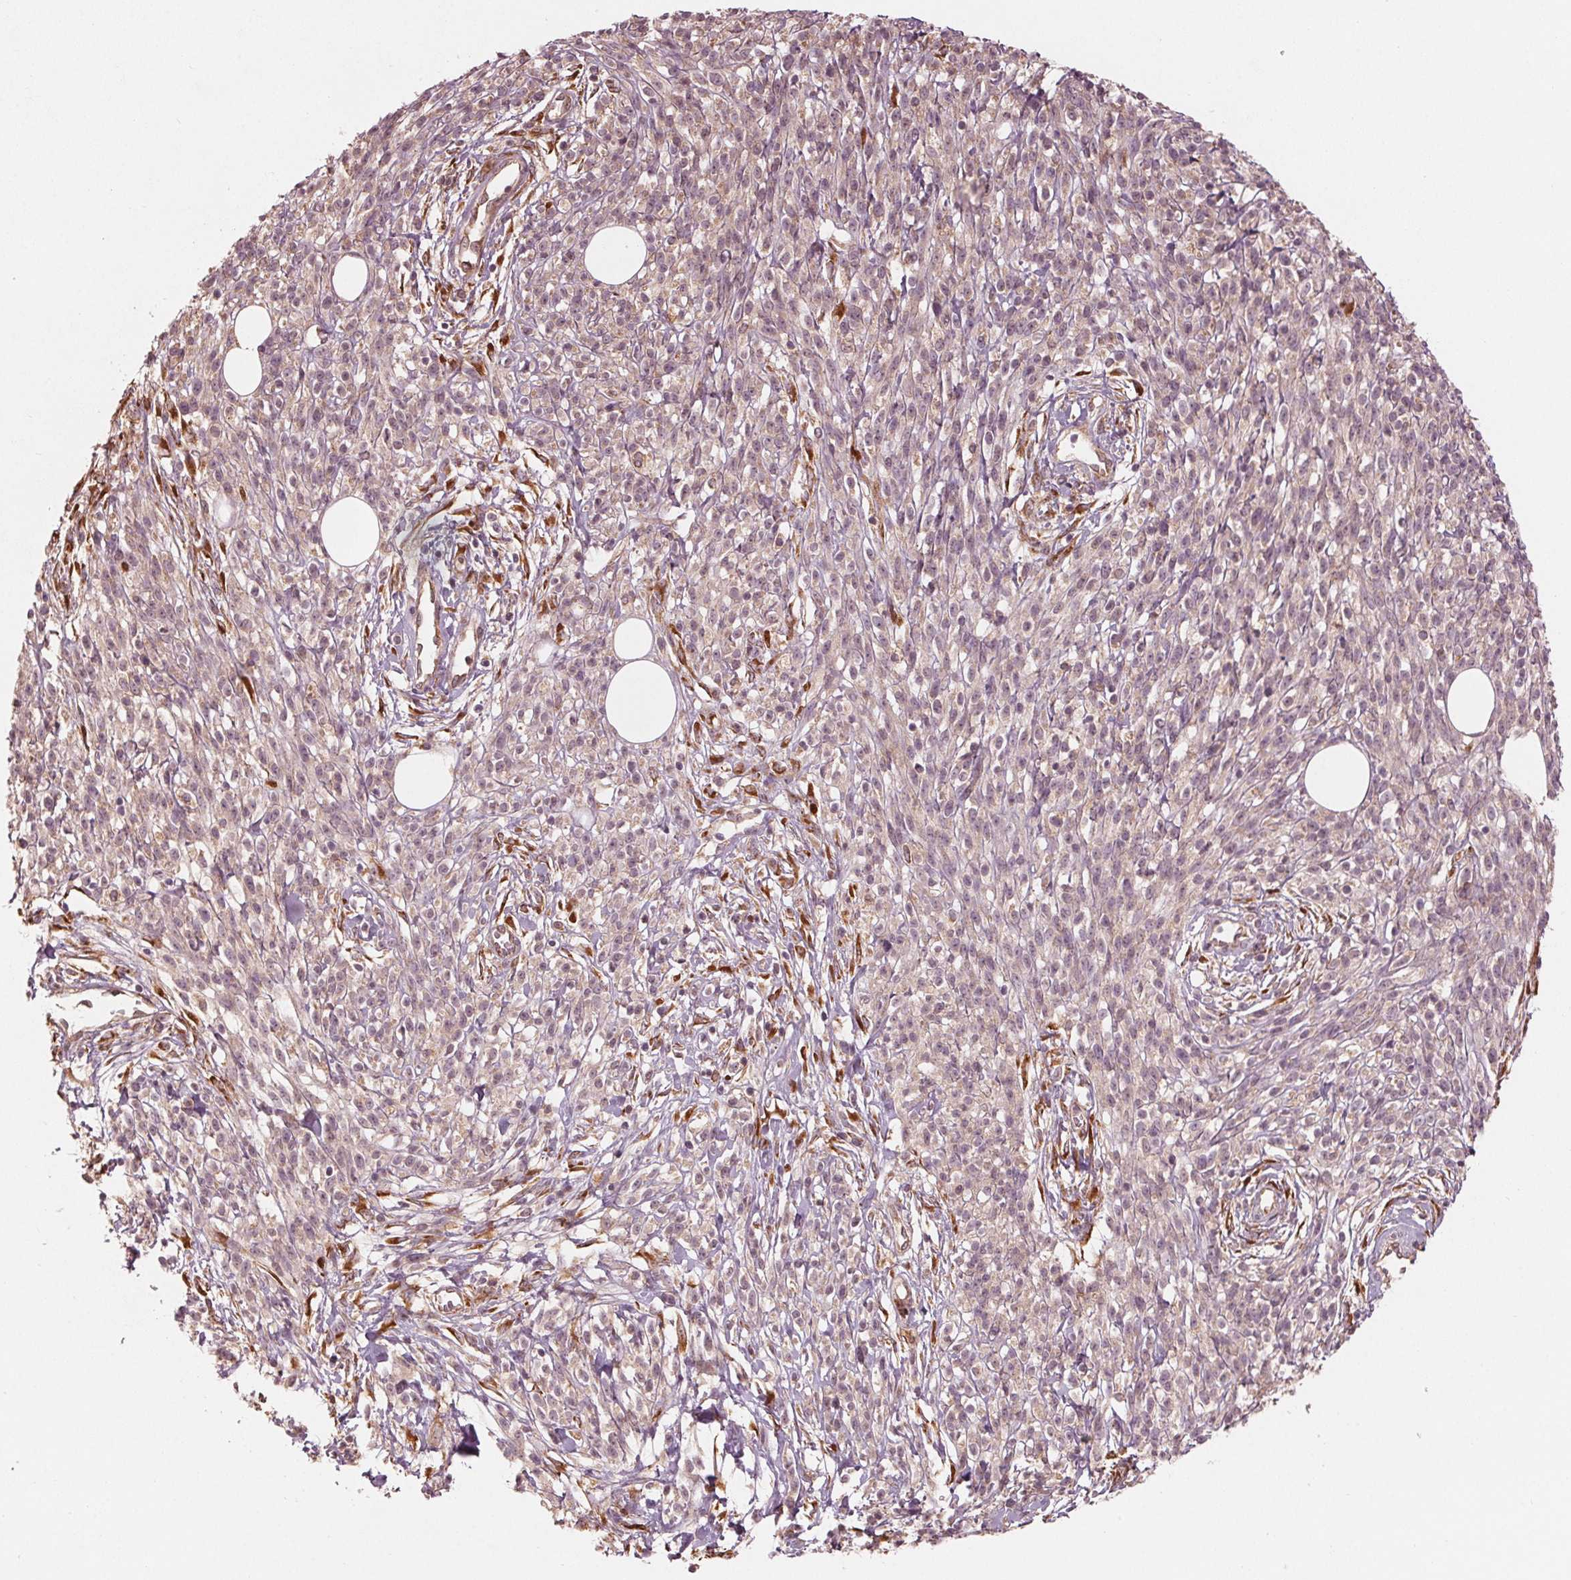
{"staining": {"intensity": "weak", "quantity": "<25%", "location": "cytoplasmic/membranous"}, "tissue": "melanoma", "cell_type": "Tumor cells", "image_type": "cancer", "snomed": [{"axis": "morphology", "description": "Malignant melanoma, NOS"}, {"axis": "topography", "description": "Skin"}, {"axis": "topography", "description": "Skin of trunk"}], "caption": "DAB (3,3'-diaminobenzidine) immunohistochemical staining of human melanoma reveals no significant positivity in tumor cells. (Stains: DAB immunohistochemistry (IHC) with hematoxylin counter stain, Microscopy: brightfield microscopy at high magnification).", "gene": "CMIP", "patient": {"sex": "male", "age": 74}}